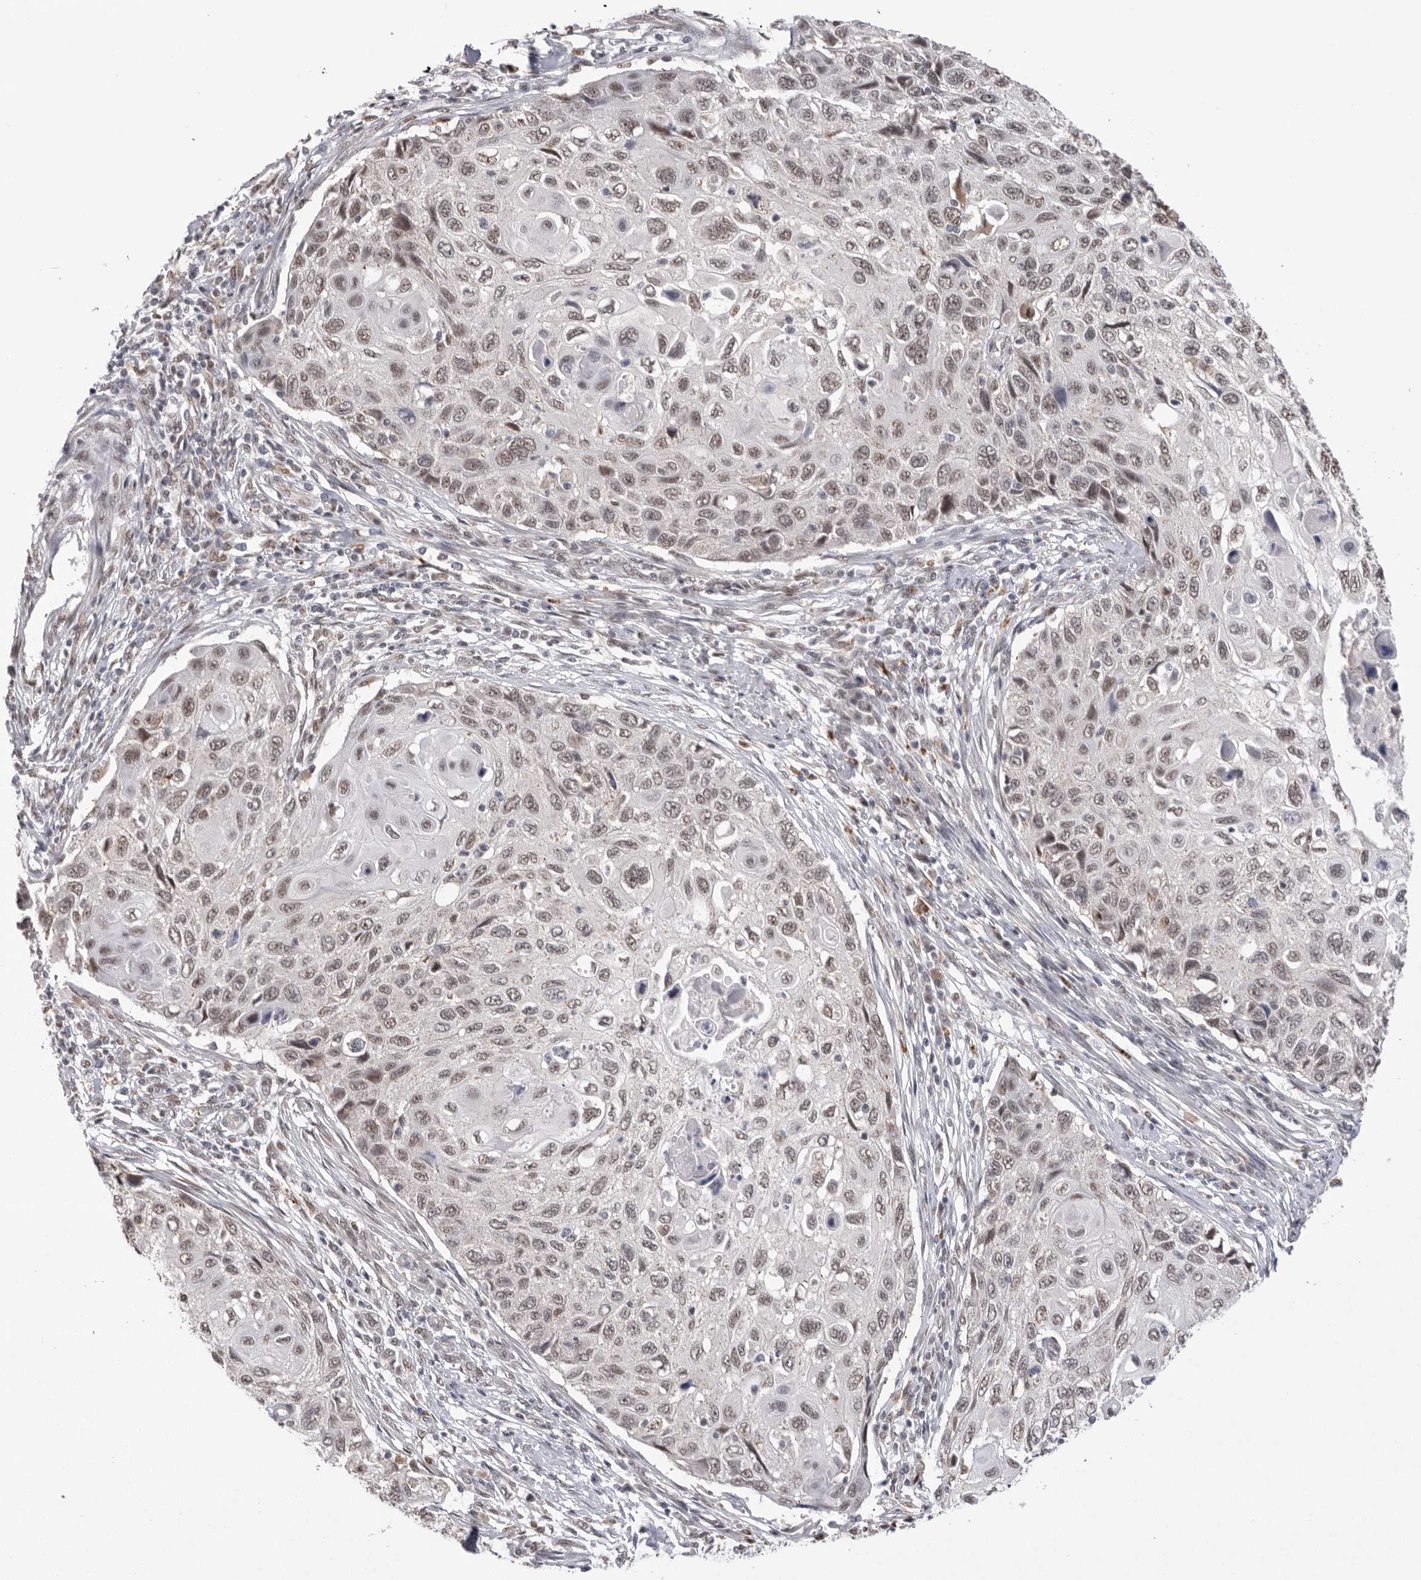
{"staining": {"intensity": "moderate", "quantity": "25%-75%", "location": "nuclear"}, "tissue": "cervical cancer", "cell_type": "Tumor cells", "image_type": "cancer", "snomed": [{"axis": "morphology", "description": "Squamous cell carcinoma, NOS"}, {"axis": "topography", "description": "Cervix"}], "caption": "Squamous cell carcinoma (cervical) stained with a protein marker displays moderate staining in tumor cells.", "gene": "BCLAF3", "patient": {"sex": "female", "age": 70}}